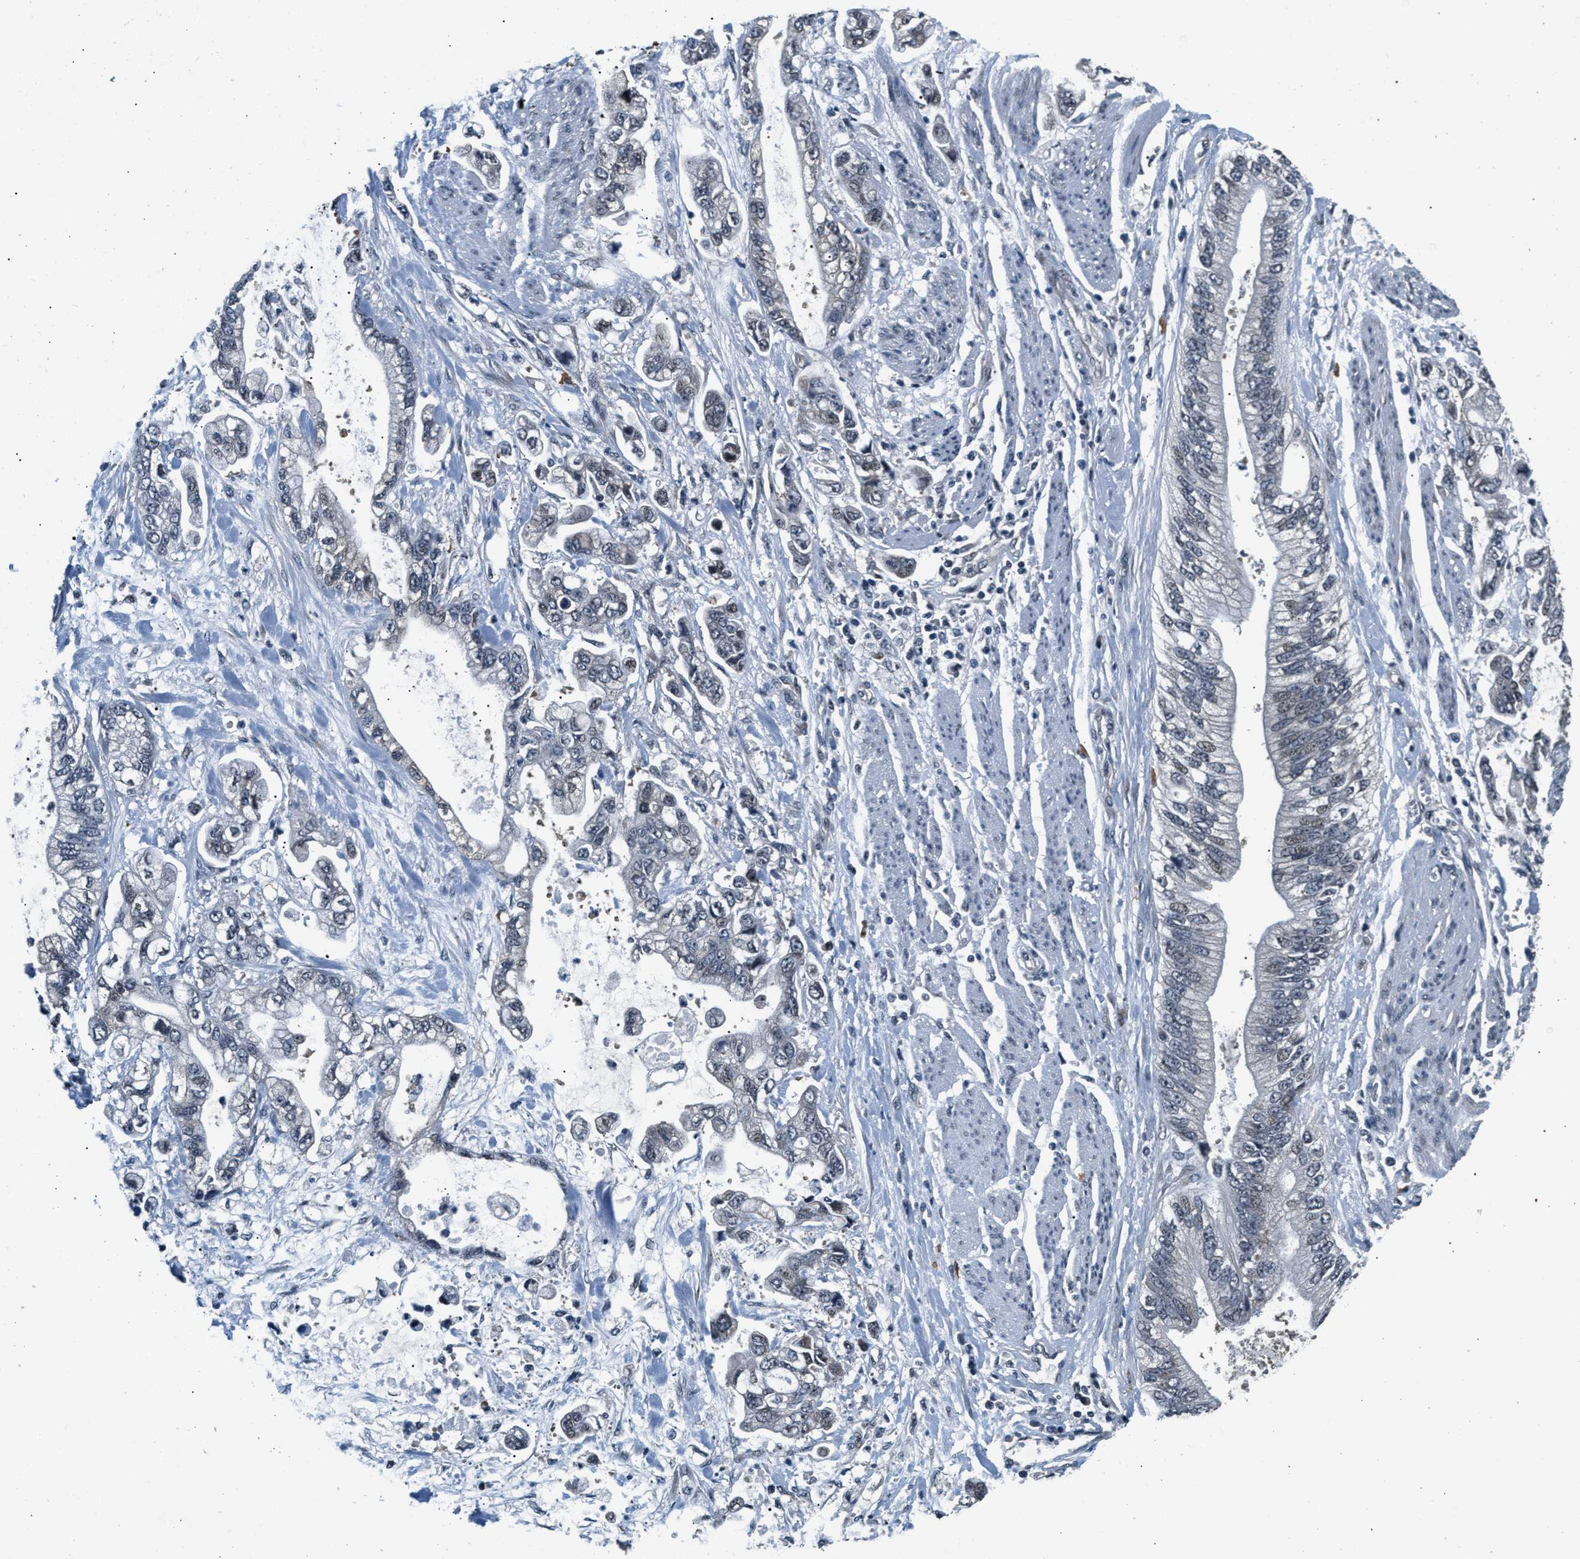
{"staining": {"intensity": "weak", "quantity": "<25%", "location": "nuclear"}, "tissue": "stomach cancer", "cell_type": "Tumor cells", "image_type": "cancer", "snomed": [{"axis": "morphology", "description": "Normal tissue, NOS"}, {"axis": "morphology", "description": "Adenocarcinoma, NOS"}, {"axis": "topography", "description": "Stomach"}], "caption": "Adenocarcinoma (stomach) stained for a protein using immunohistochemistry (IHC) demonstrates no expression tumor cells.", "gene": "RBM33", "patient": {"sex": "male", "age": 62}}